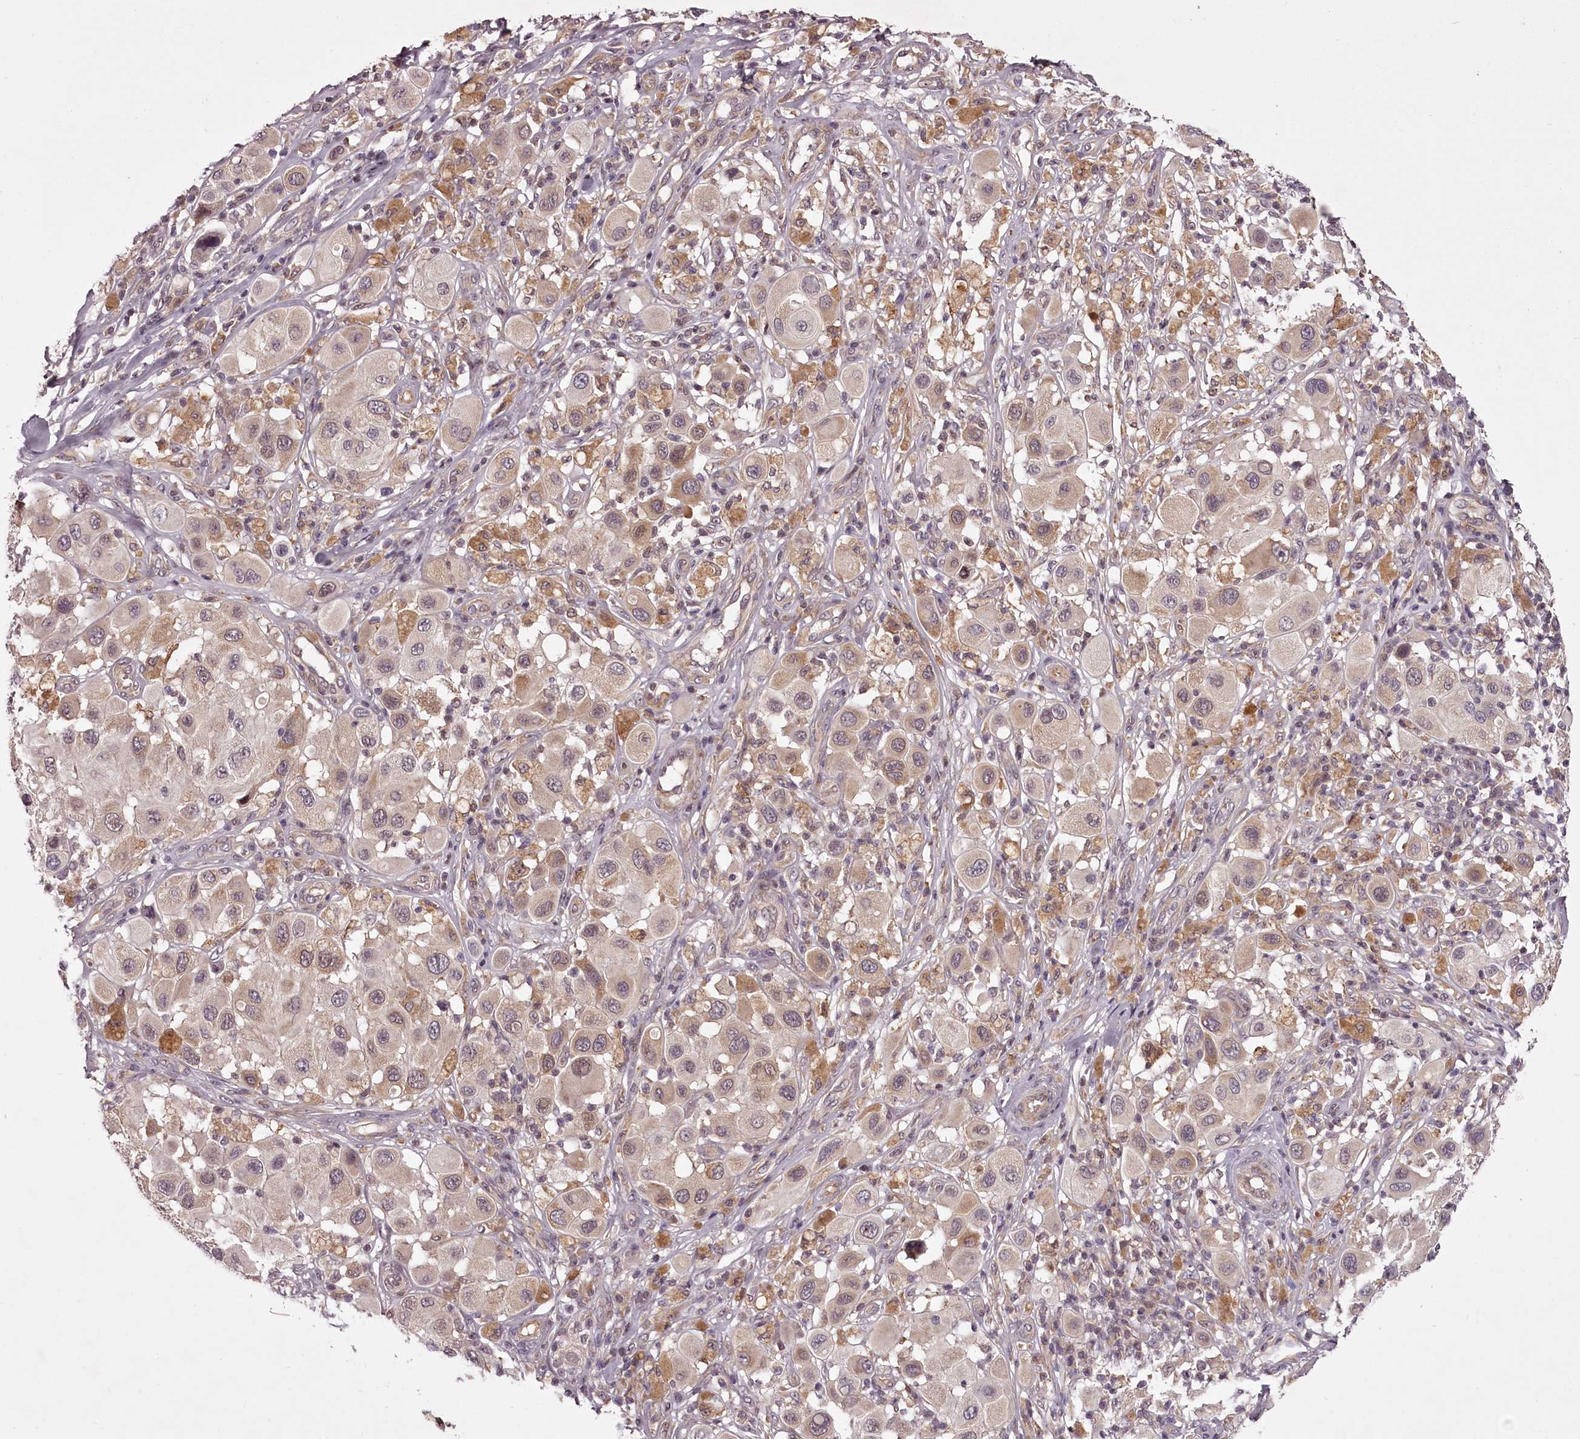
{"staining": {"intensity": "moderate", "quantity": "<25%", "location": "cytoplasmic/membranous"}, "tissue": "melanoma", "cell_type": "Tumor cells", "image_type": "cancer", "snomed": [{"axis": "morphology", "description": "Malignant melanoma, Metastatic site"}, {"axis": "topography", "description": "Skin"}], "caption": "A photomicrograph showing moderate cytoplasmic/membranous positivity in about <25% of tumor cells in malignant melanoma (metastatic site), as visualized by brown immunohistochemical staining.", "gene": "CCDC92", "patient": {"sex": "male", "age": 41}}